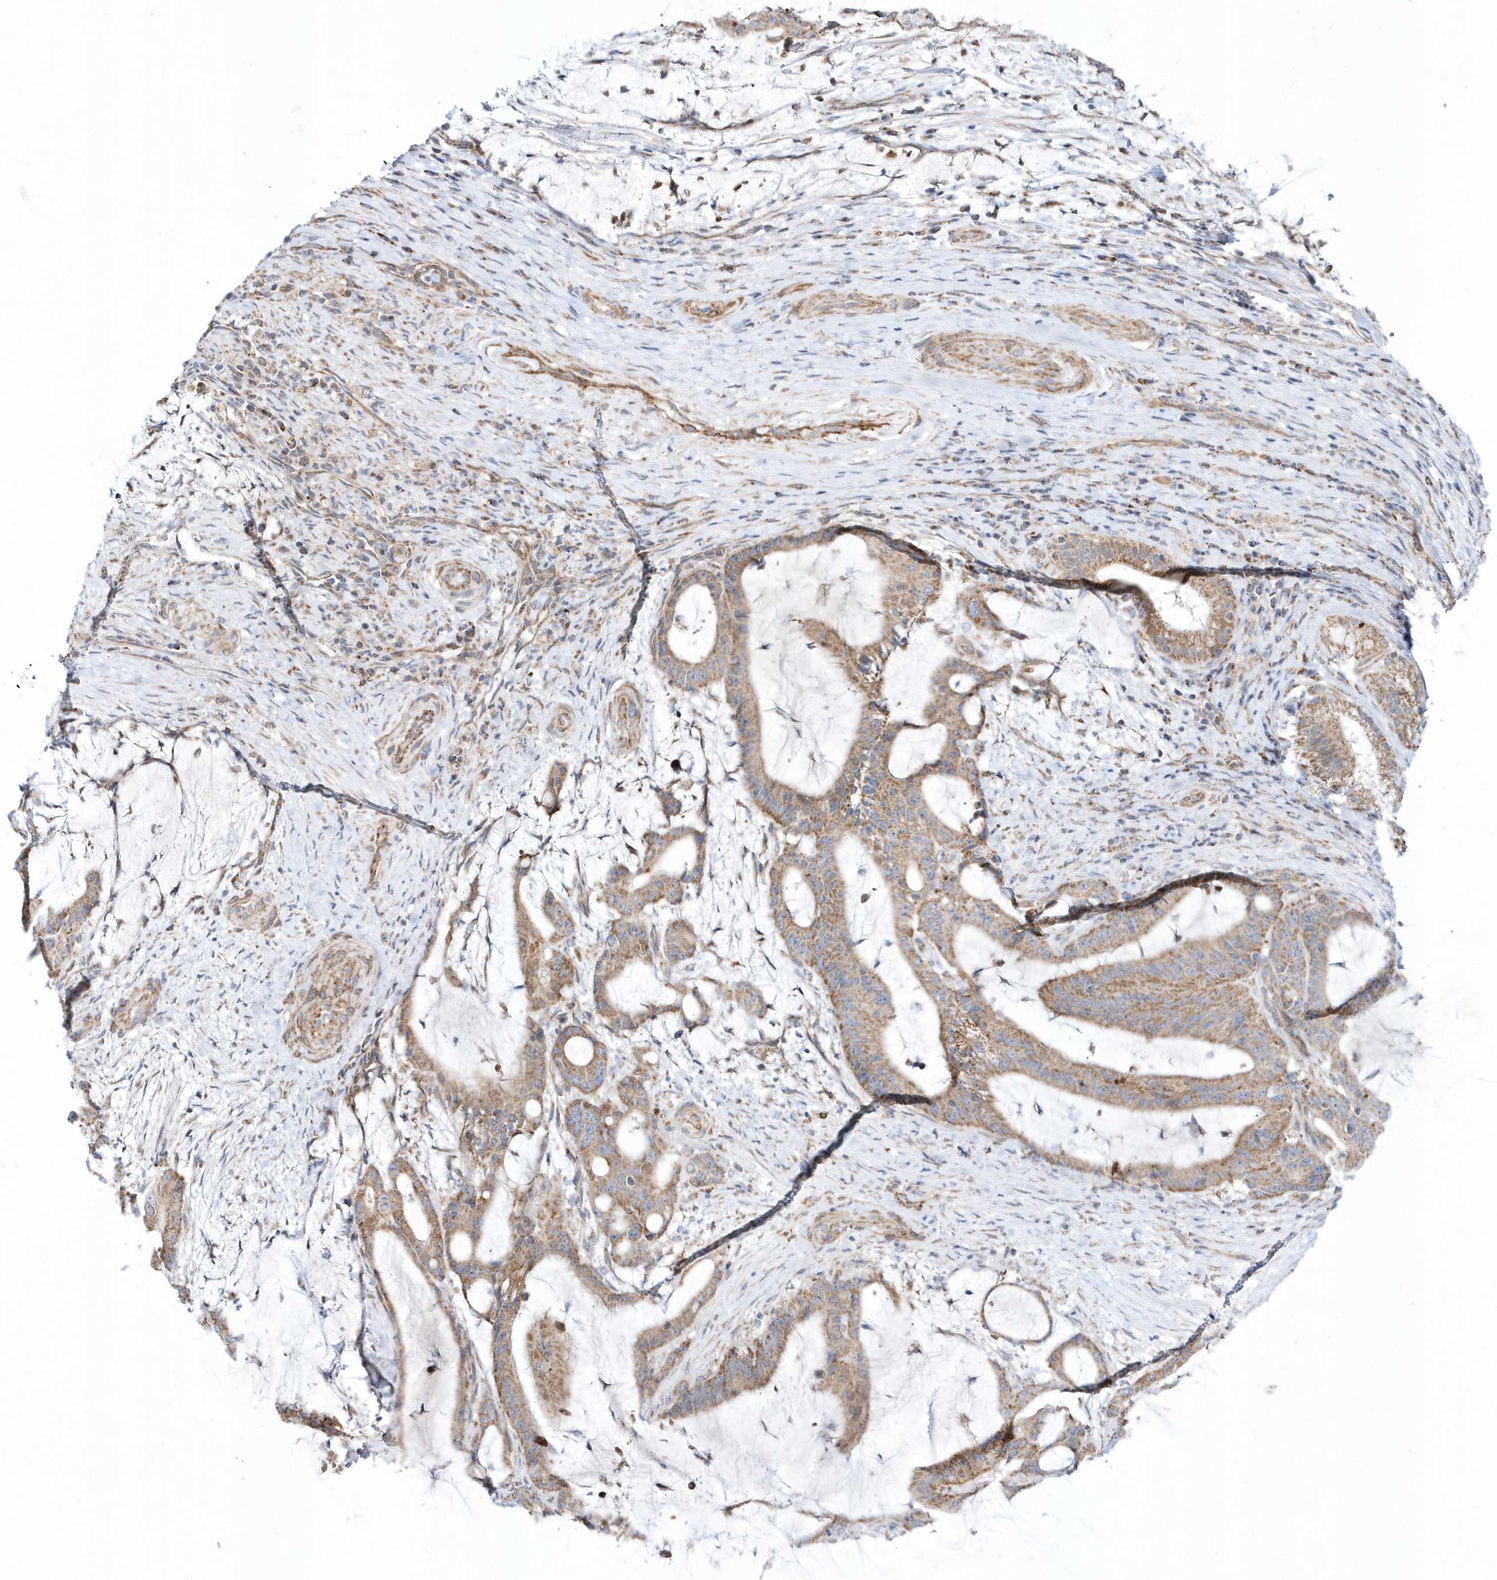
{"staining": {"intensity": "moderate", "quantity": ">75%", "location": "cytoplasmic/membranous"}, "tissue": "liver cancer", "cell_type": "Tumor cells", "image_type": "cancer", "snomed": [{"axis": "morphology", "description": "Normal tissue, NOS"}, {"axis": "morphology", "description": "Cholangiocarcinoma"}, {"axis": "topography", "description": "Liver"}, {"axis": "topography", "description": "Peripheral nerve tissue"}], "caption": "Cholangiocarcinoma (liver) tissue displays moderate cytoplasmic/membranous staining in about >75% of tumor cells, visualized by immunohistochemistry. Using DAB (3,3'-diaminobenzidine) (brown) and hematoxylin (blue) stains, captured at high magnification using brightfield microscopy.", "gene": "OPA1", "patient": {"sex": "female", "age": 73}}